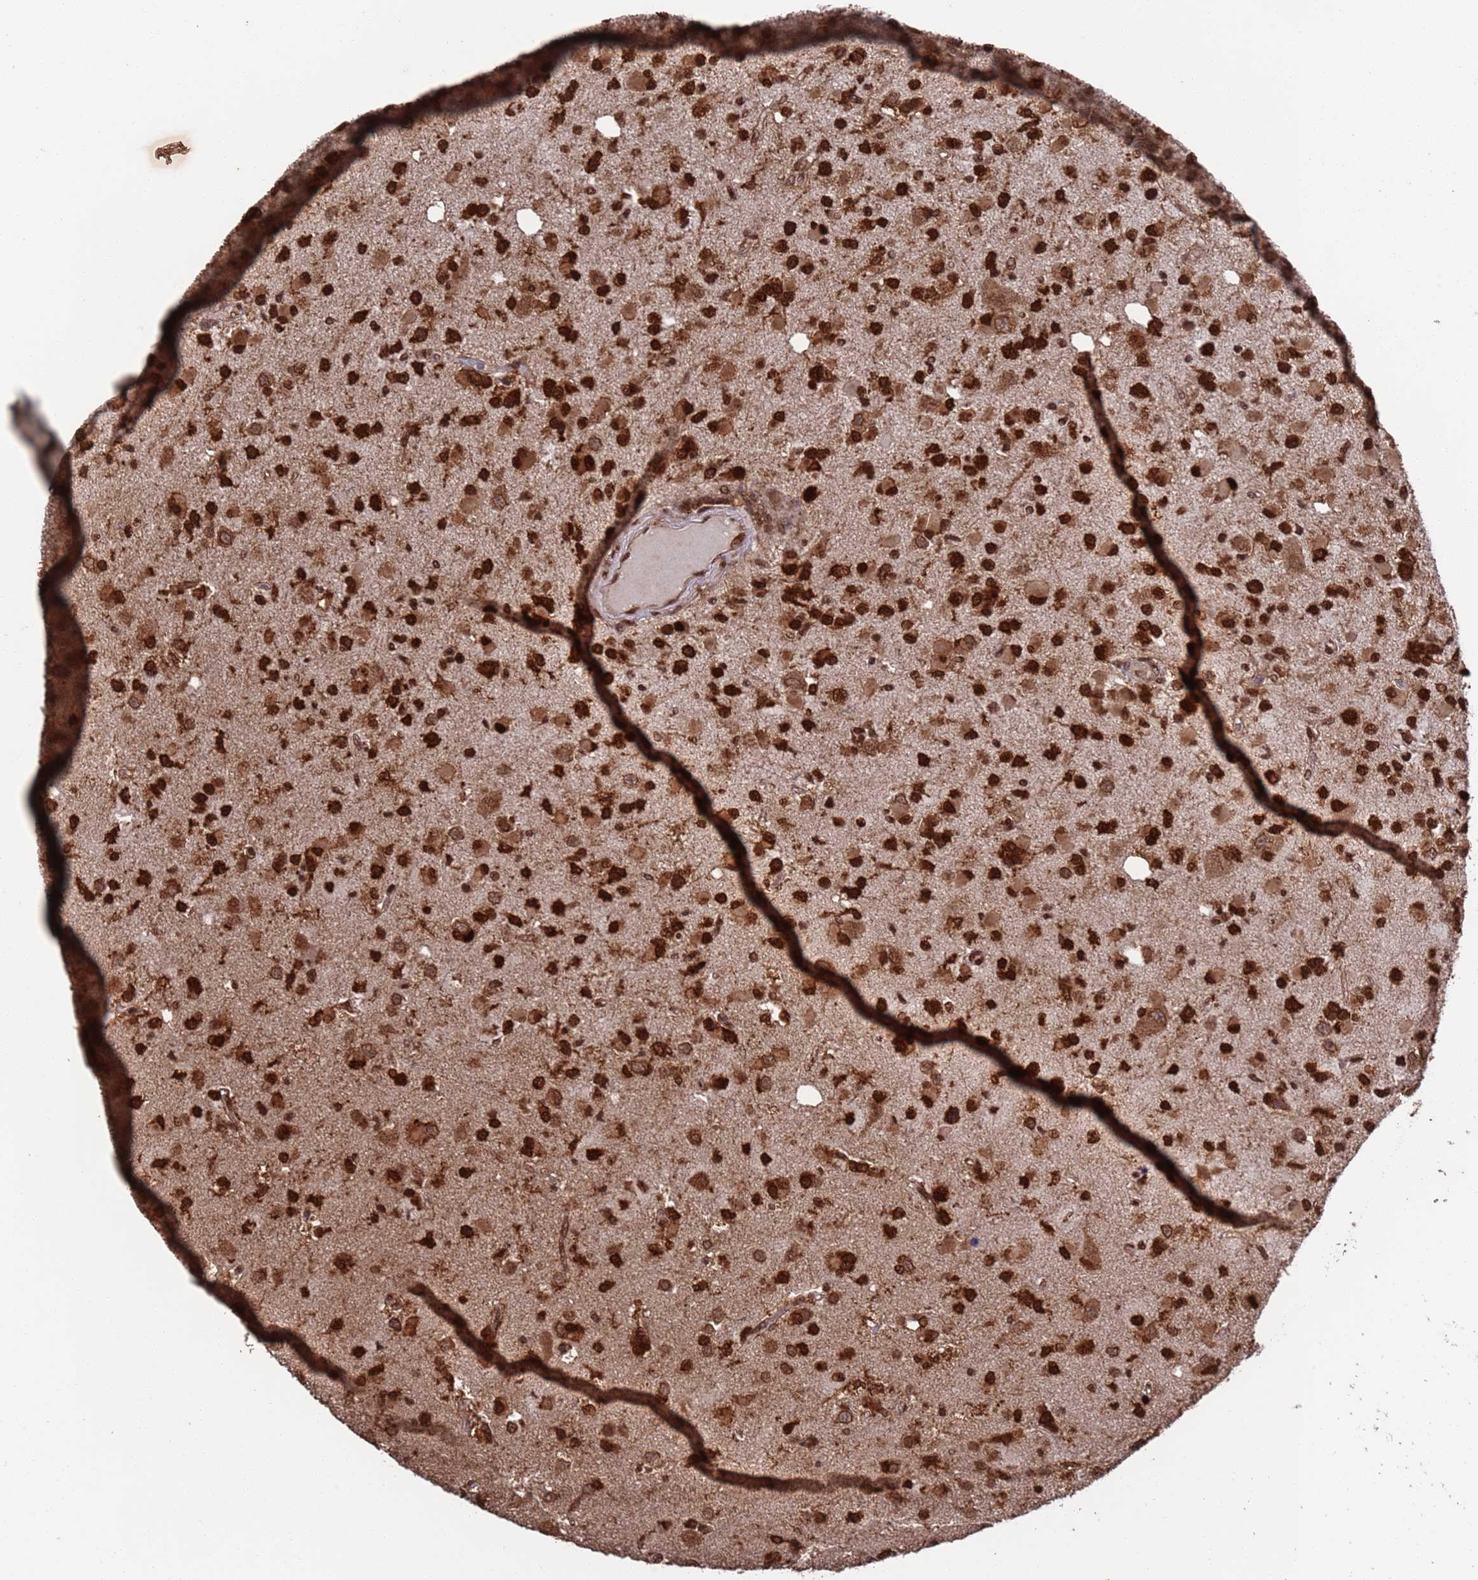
{"staining": {"intensity": "strong", "quantity": ">75%", "location": "cytoplasmic/membranous,nuclear"}, "tissue": "glioma", "cell_type": "Tumor cells", "image_type": "cancer", "snomed": [{"axis": "morphology", "description": "Glioma, malignant, High grade"}, {"axis": "topography", "description": "Brain"}], "caption": "Approximately >75% of tumor cells in glioma show strong cytoplasmic/membranous and nuclear protein expression as visualized by brown immunohistochemical staining.", "gene": "FUBP3", "patient": {"sex": "male", "age": 53}}